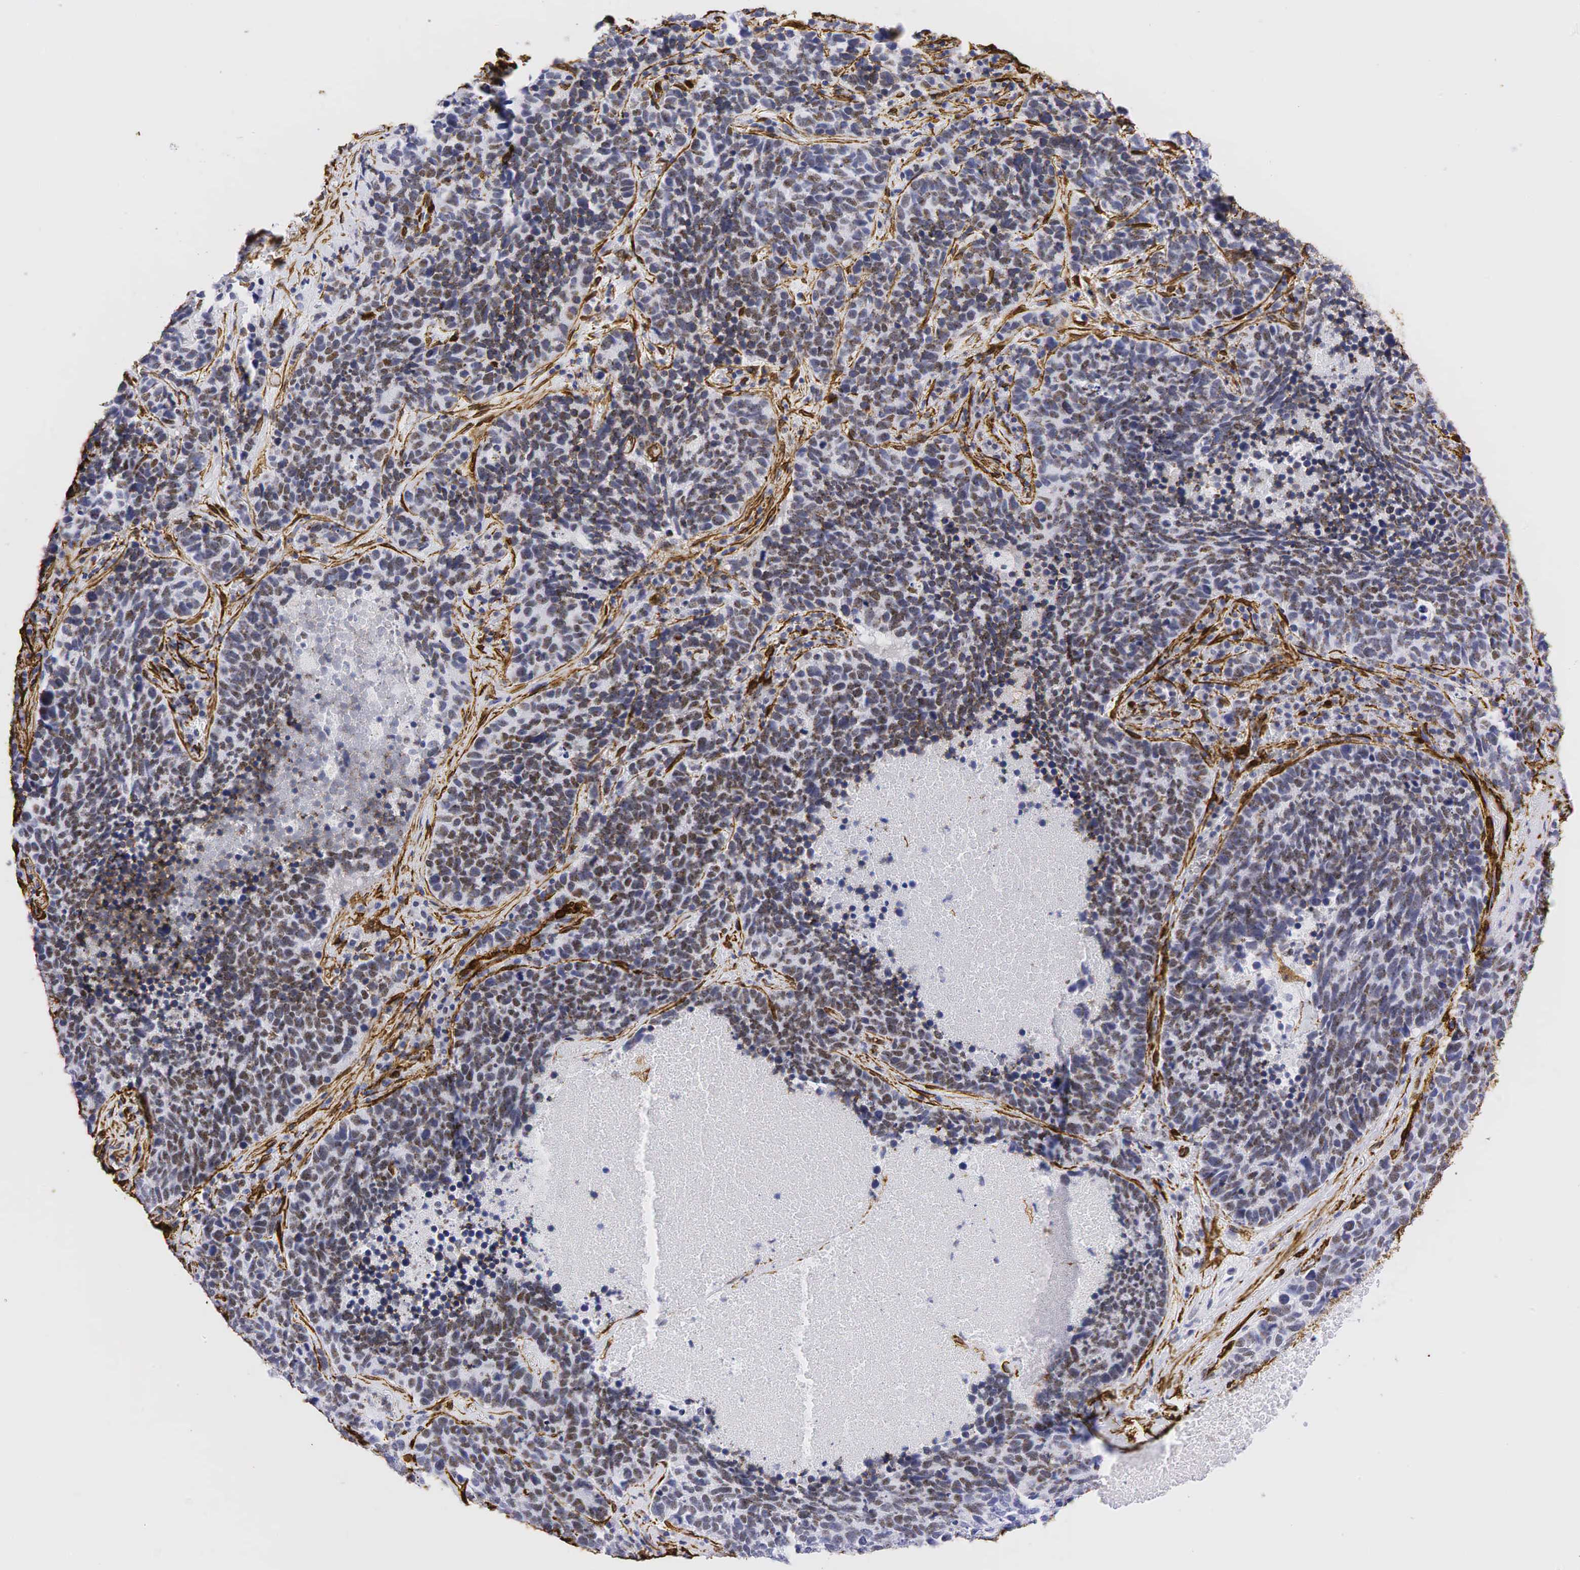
{"staining": {"intensity": "moderate", "quantity": "25%-75%", "location": "cytoplasmic/membranous,nuclear"}, "tissue": "lung cancer", "cell_type": "Tumor cells", "image_type": "cancer", "snomed": [{"axis": "morphology", "description": "Neoplasm, malignant, NOS"}, {"axis": "topography", "description": "Lung"}], "caption": "Human lung malignant neoplasm stained with a protein marker shows moderate staining in tumor cells.", "gene": "ACTA2", "patient": {"sex": "female", "age": 75}}